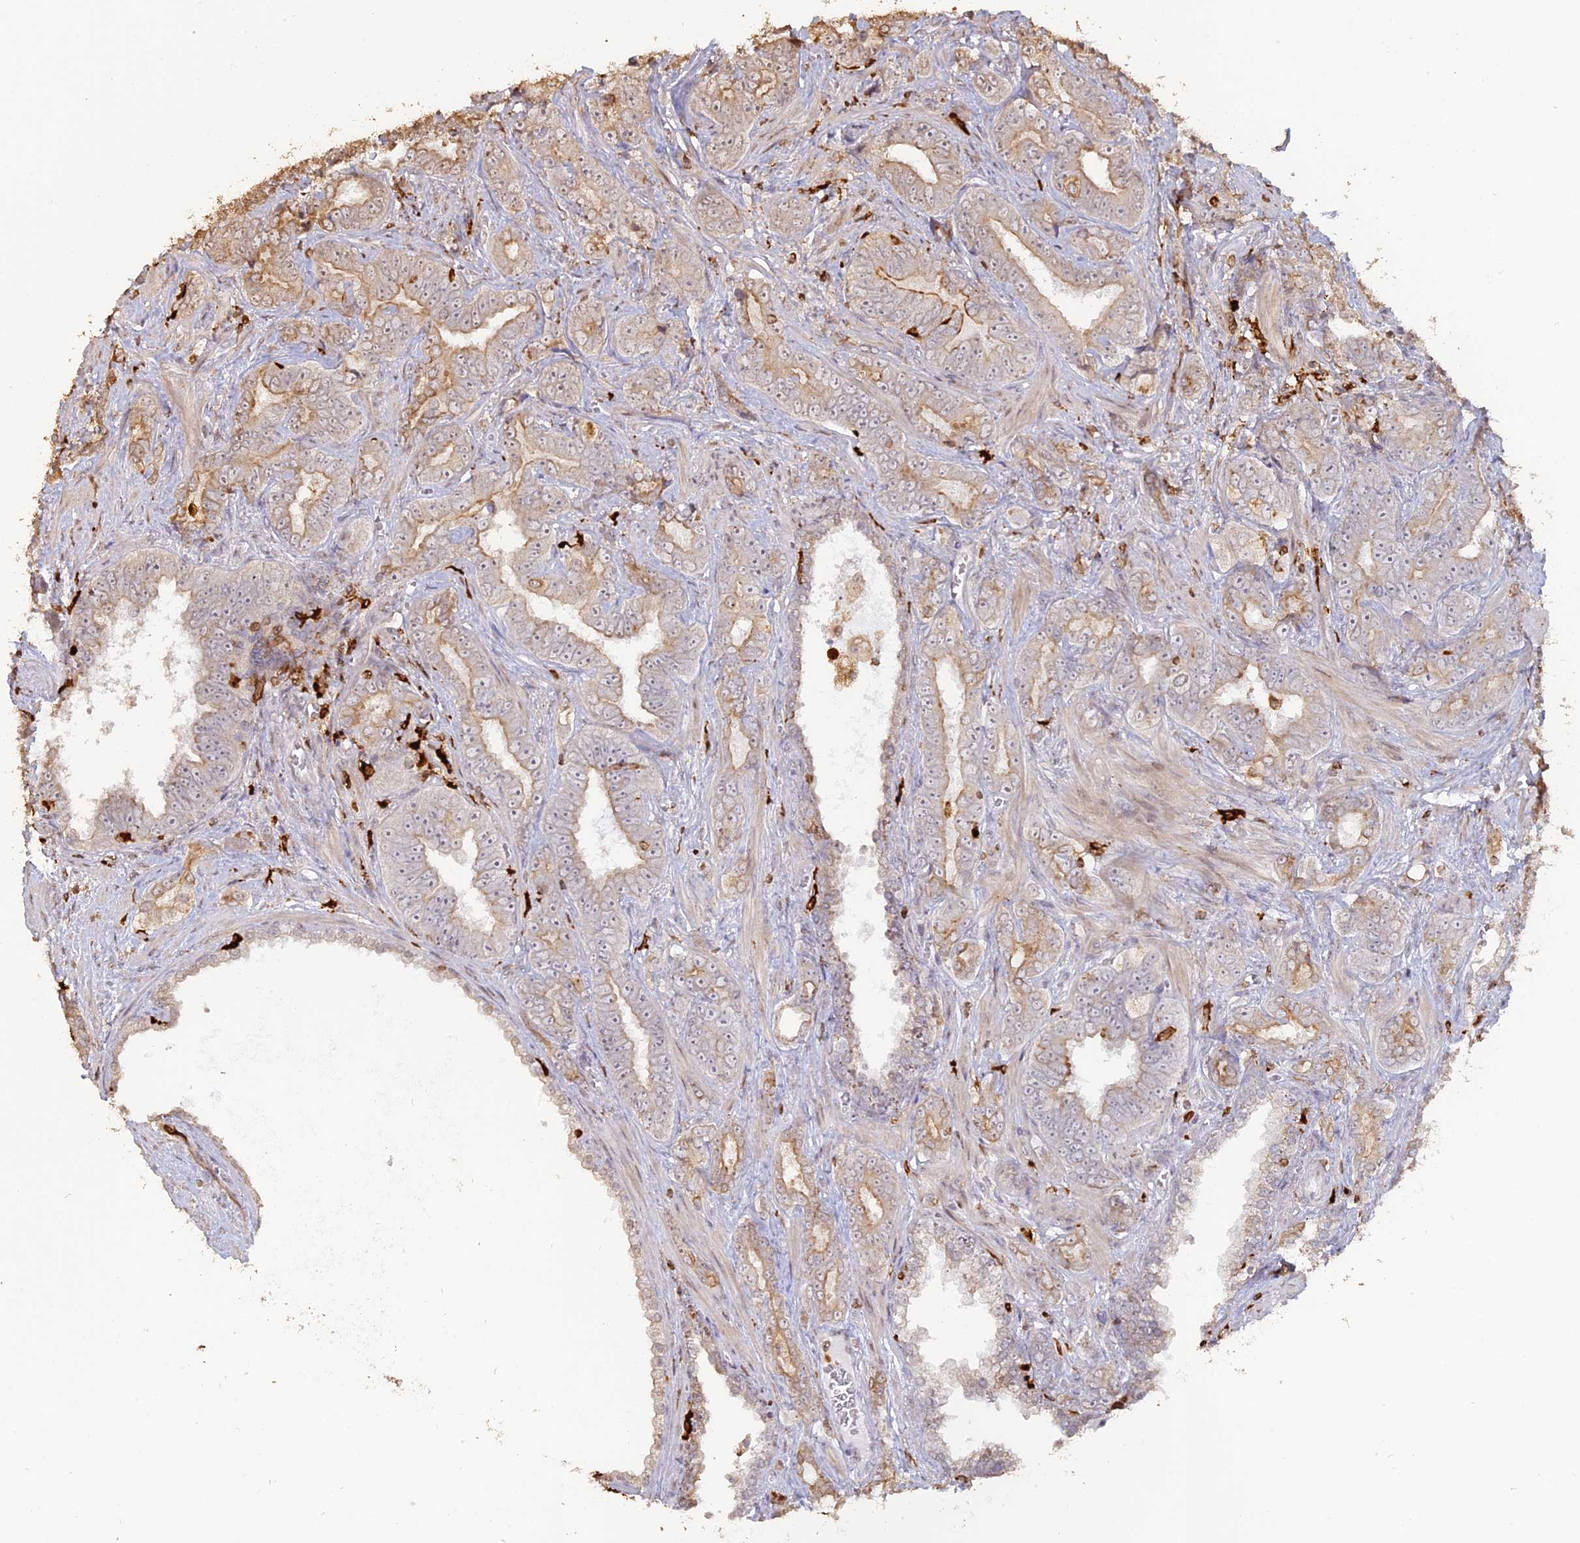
{"staining": {"intensity": "weak", "quantity": "<25%", "location": "cytoplasmic/membranous"}, "tissue": "prostate cancer", "cell_type": "Tumor cells", "image_type": "cancer", "snomed": [{"axis": "morphology", "description": "Adenocarcinoma, High grade"}, {"axis": "topography", "description": "Prostate"}], "caption": "Prostate cancer was stained to show a protein in brown. There is no significant positivity in tumor cells.", "gene": "APOBR", "patient": {"sex": "male", "age": 67}}